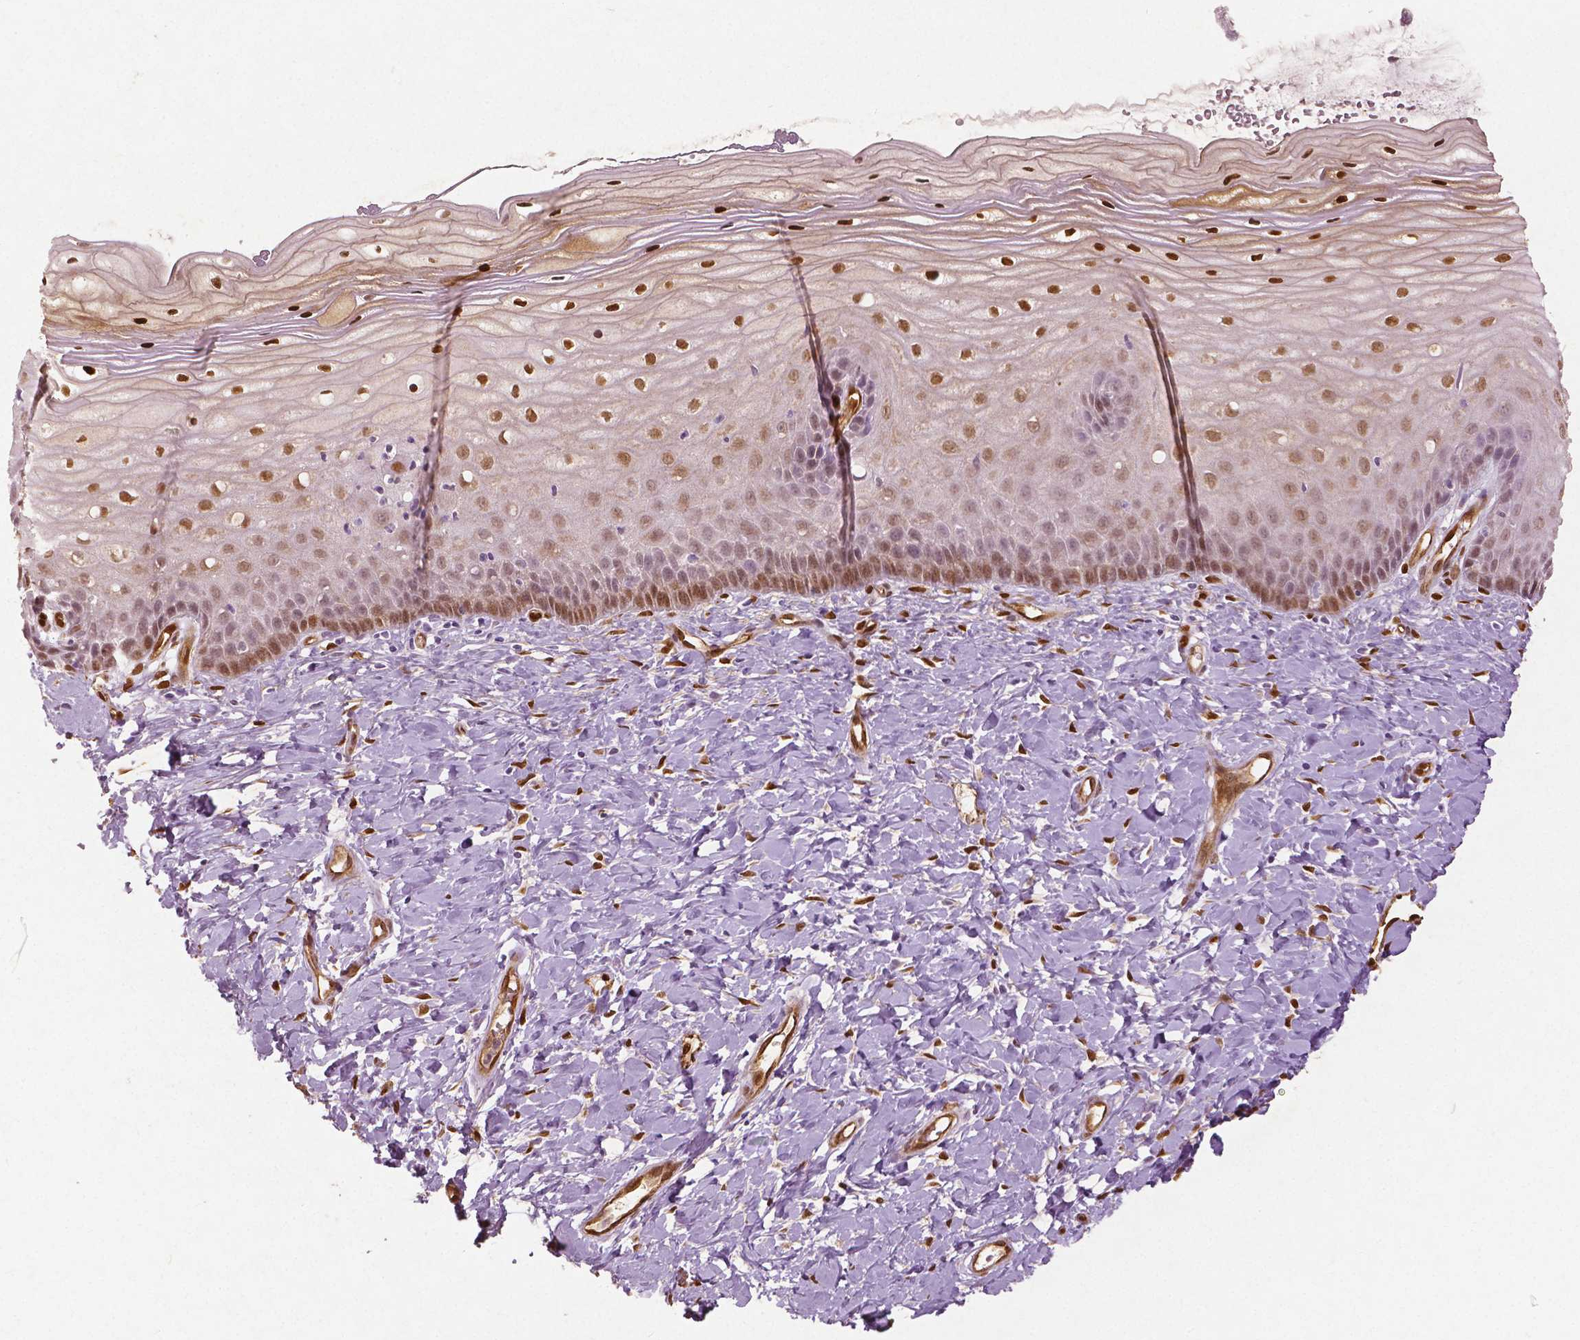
{"staining": {"intensity": "moderate", "quantity": ">75%", "location": "cytoplasmic/membranous,nuclear"}, "tissue": "cervix", "cell_type": "Glandular cells", "image_type": "normal", "snomed": [{"axis": "morphology", "description": "Normal tissue, NOS"}, {"axis": "topography", "description": "Cervix"}], "caption": "The immunohistochemical stain labels moderate cytoplasmic/membranous,nuclear staining in glandular cells of normal cervix. The staining was performed using DAB to visualize the protein expression in brown, while the nuclei were stained in blue with hematoxylin (Magnification: 20x).", "gene": "WWTR1", "patient": {"sex": "female", "age": 37}}